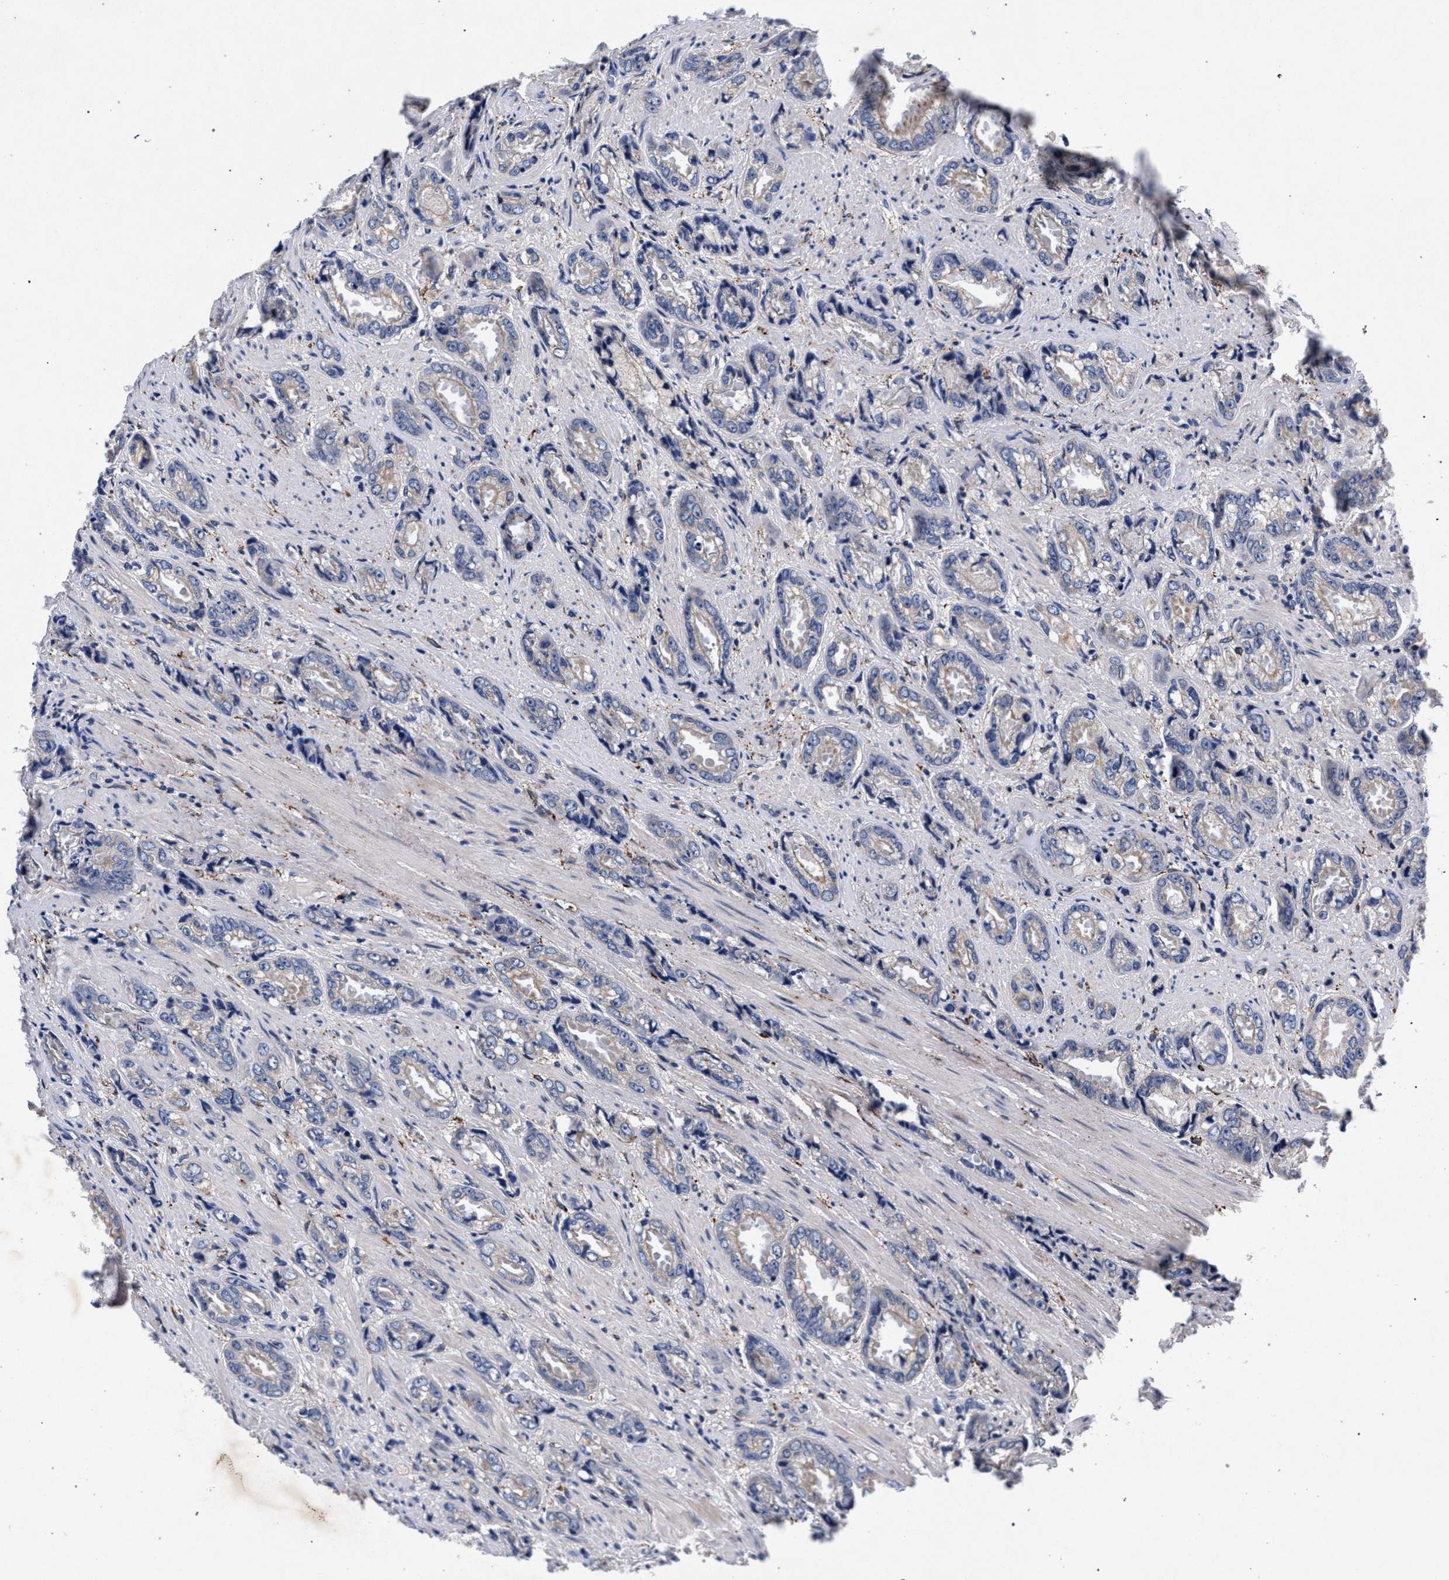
{"staining": {"intensity": "negative", "quantity": "none", "location": "none"}, "tissue": "prostate cancer", "cell_type": "Tumor cells", "image_type": "cancer", "snomed": [{"axis": "morphology", "description": "Adenocarcinoma, High grade"}, {"axis": "topography", "description": "Prostate"}], "caption": "Tumor cells are negative for brown protein staining in high-grade adenocarcinoma (prostate). The staining is performed using DAB (3,3'-diaminobenzidine) brown chromogen with nuclei counter-stained in using hematoxylin.", "gene": "NEK7", "patient": {"sex": "male", "age": 61}}